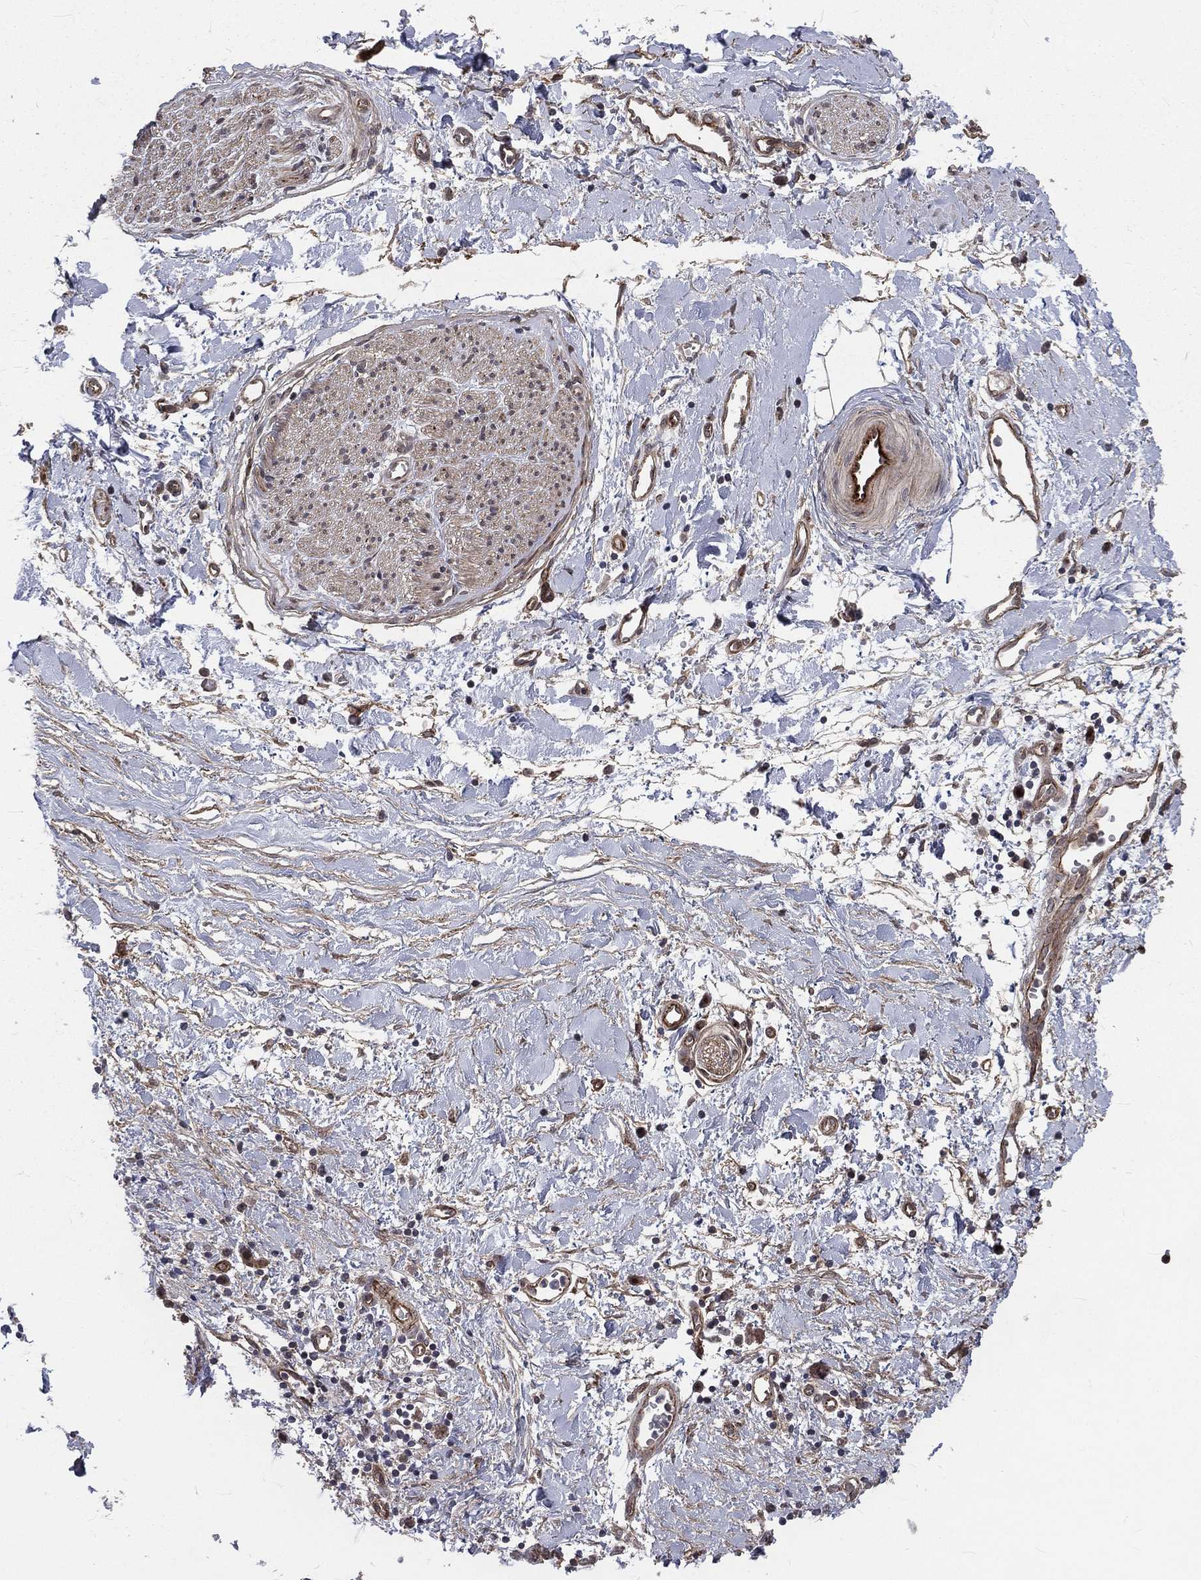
{"staining": {"intensity": "weak", "quantity": "25%-75%", "location": "cytoplasmic/membranous"}, "tissue": "soft tissue", "cell_type": "Fibroblasts", "image_type": "normal", "snomed": [{"axis": "morphology", "description": "Normal tissue, NOS"}, {"axis": "morphology", "description": "Adenocarcinoma, NOS"}, {"axis": "topography", "description": "Pancreas"}, {"axis": "topography", "description": "Peripheral nerve tissue"}], "caption": "Protein expression analysis of normal human soft tissue reveals weak cytoplasmic/membranous expression in about 25%-75% of fibroblasts.", "gene": "ARL3", "patient": {"sex": "male", "age": 61}}